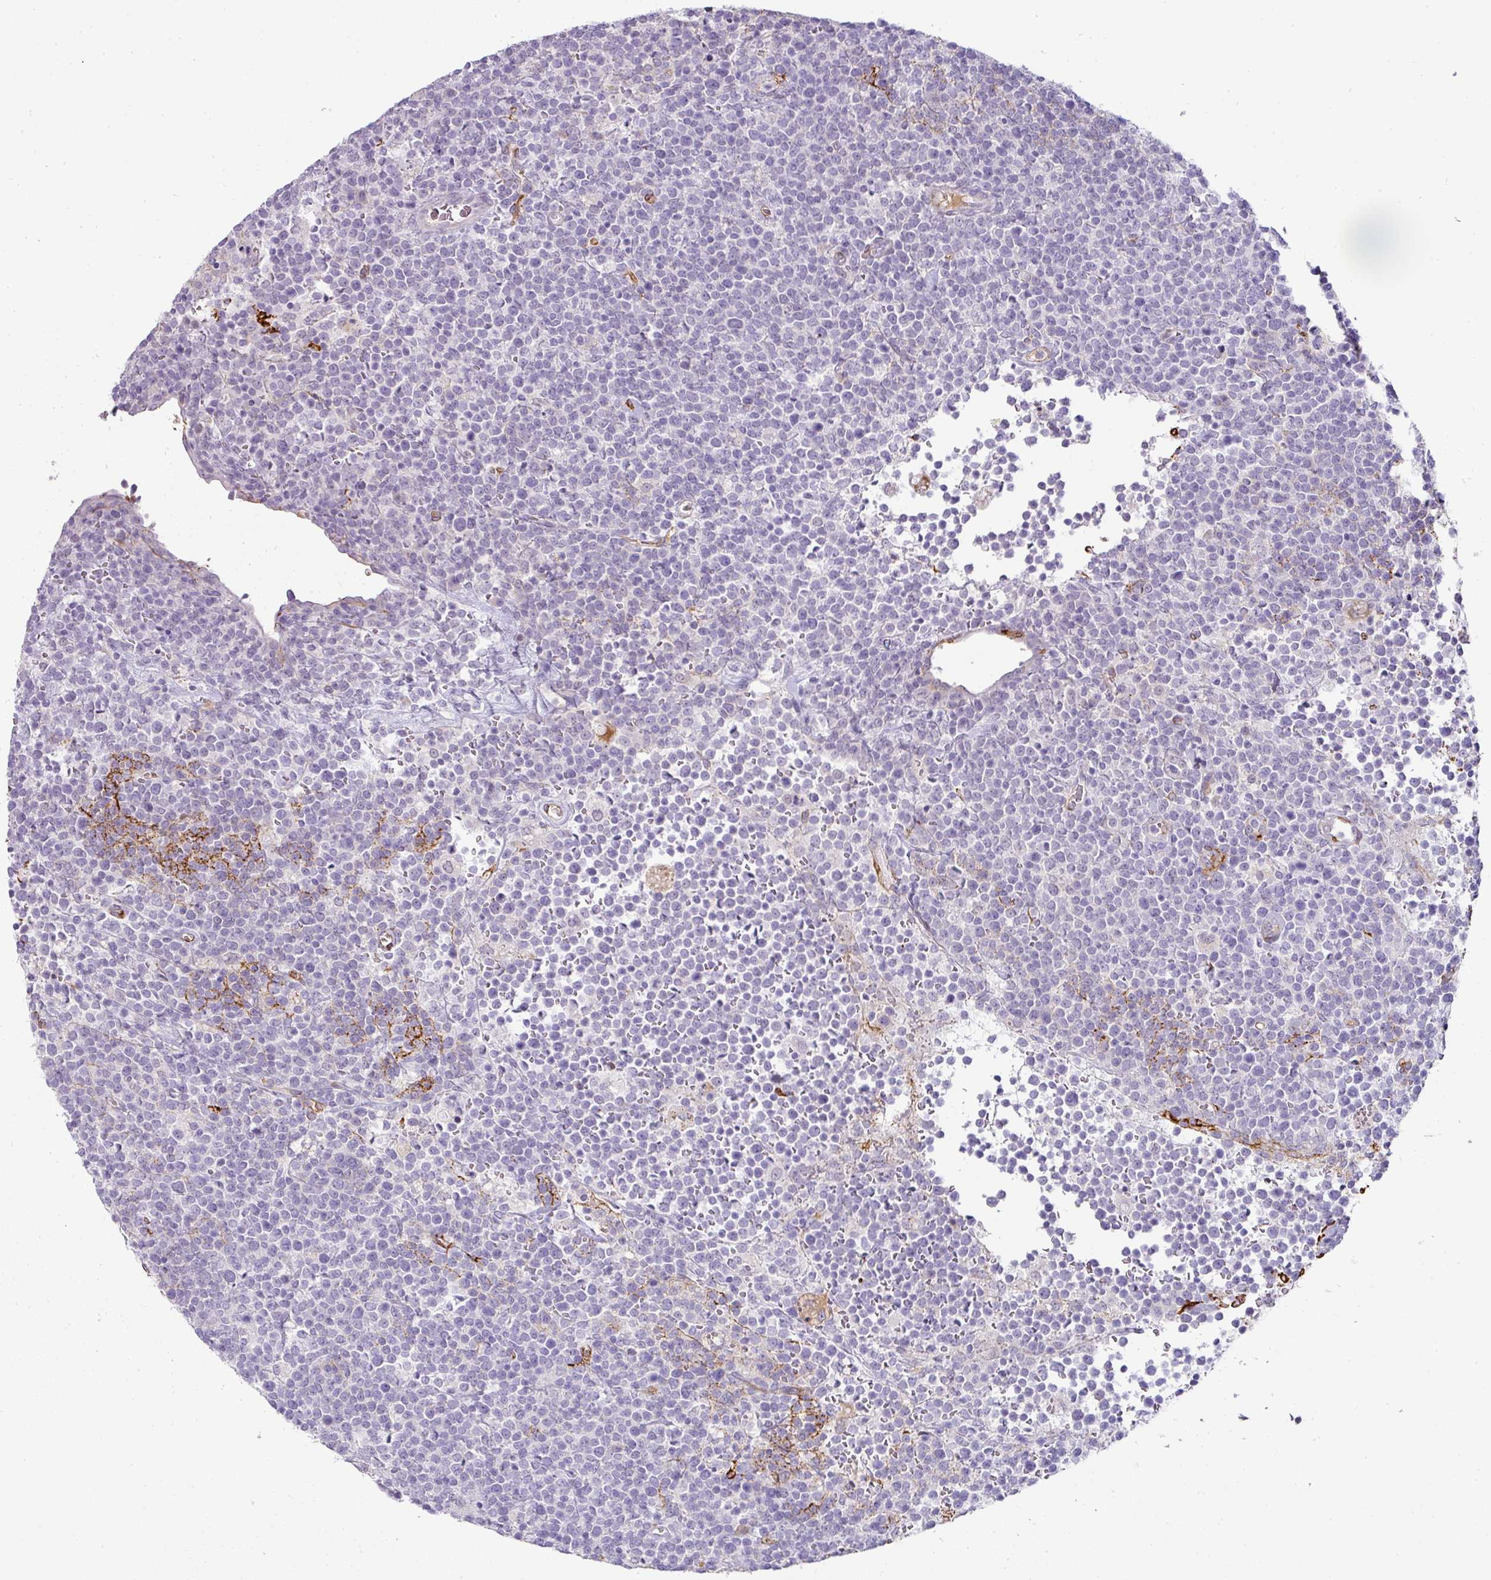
{"staining": {"intensity": "negative", "quantity": "none", "location": "none"}, "tissue": "lymphoma", "cell_type": "Tumor cells", "image_type": "cancer", "snomed": [{"axis": "morphology", "description": "Malignant lymphoma, non-Hodgkin's type, High grade"}, {"axis": "topography", "description": "Lymph node"}], "caption": "IHC photomicrograph of human high-grade malignant lymphoma, non-Hodgkin's type stained for a protein (brown), which reveals no expression in tumor cells.", "gene": "FGF17", "patient": {"sex": "male", "age": 61}}